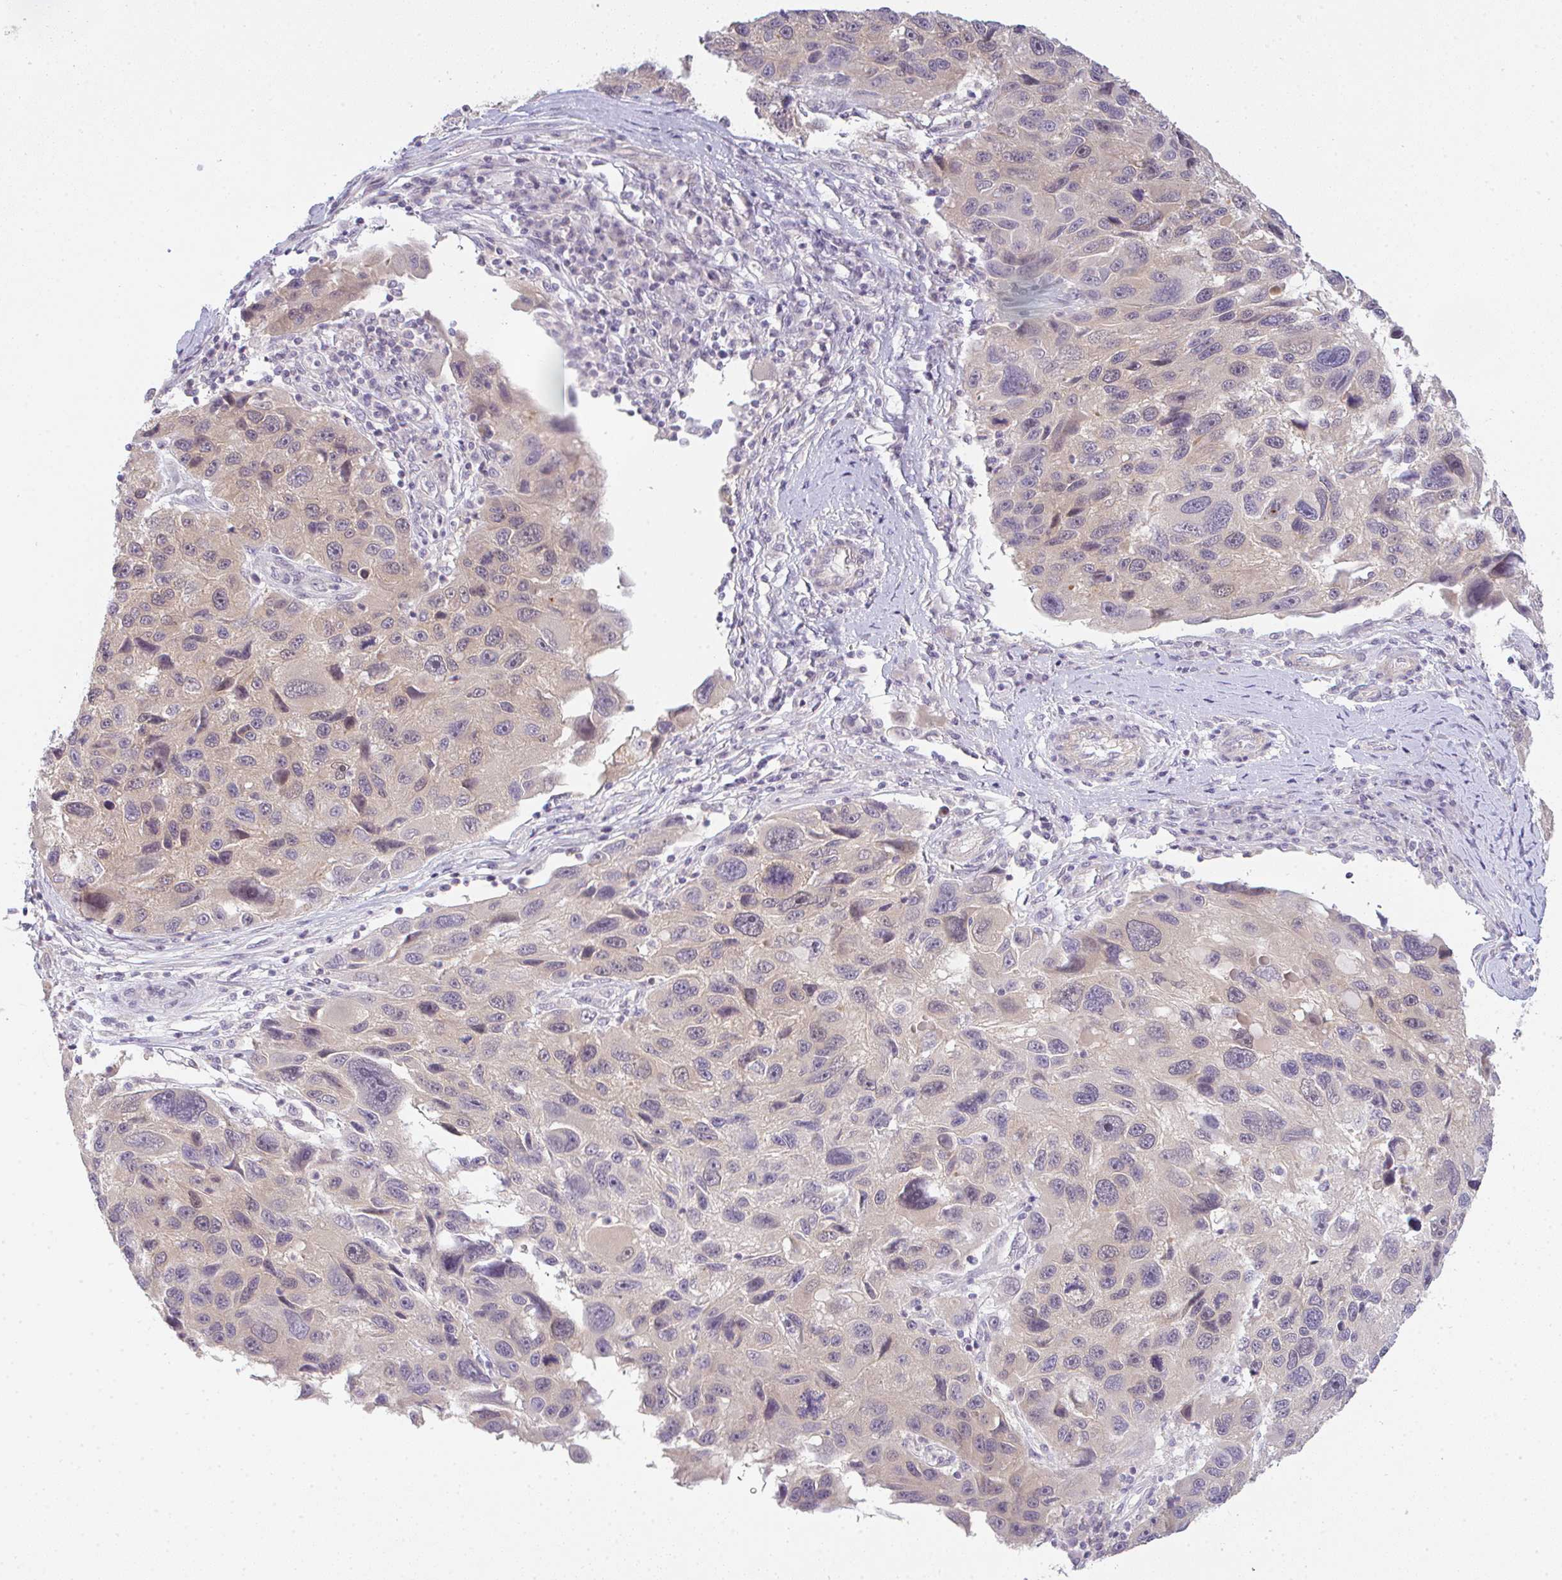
{"staining": {"intensity": "negative", "quantity": "none", "location": "none"}, "tissue": "melanoma", "cell_type": "Tumor cells", "image_type": "cancer", "snomed": [{"axis": "morphology", "description": "Malignant melanoma, NOS"}, {"axis": "topography", "description": "Skin"}], "caption": "Tumor cells show no significant protein expression in malignant melanoma. (DAB (3,3'-diaminobenzidine) immunohistochemistry (IHC) visualized using brightfield microscopy, high magnification).", "gene": "CSE1L", "patient": {"sex": "male", "age": 53}}